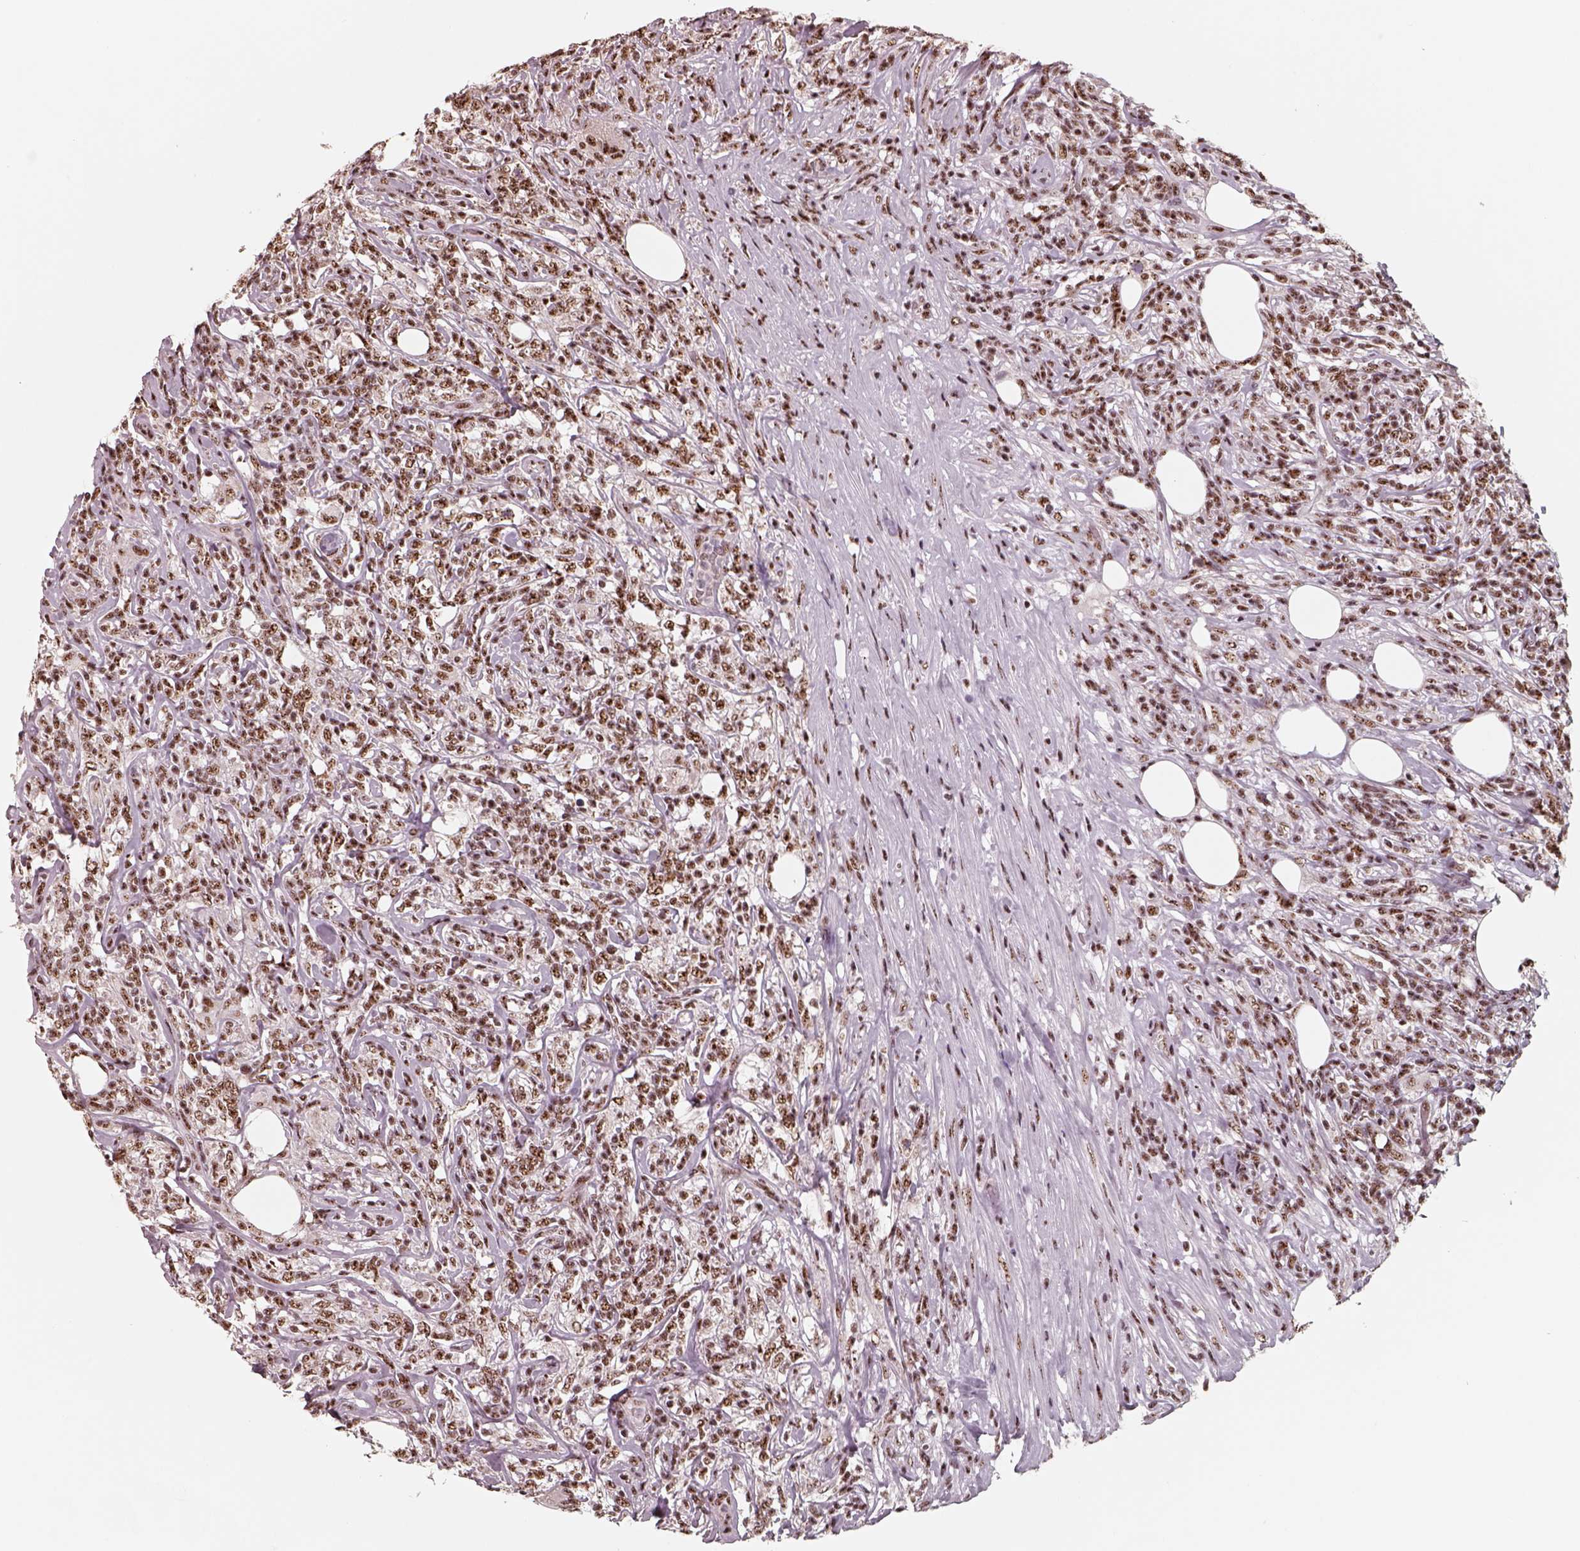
{"staining": {"intensity": "moderate", "quantity": ">75%", "location": "nuclear"}, "tissue": "lymphoma", "cell_type": "Tumor cells", "image_type": "cancer", "snomed": [{"axis": "morphology", "description": "Malignant lymphoma, non-Hodgkin's type, High grade"}, {"axis": "topography", "description": "Lymph node"}], "caption": "Immunohistochemical staining of human lymphoma shows medium levels of moderate nuclear protein expression in approximately >75% of tumor cells.", "gene": "ATXN7L3", "patient": {"sex": "female", "age": 84}}